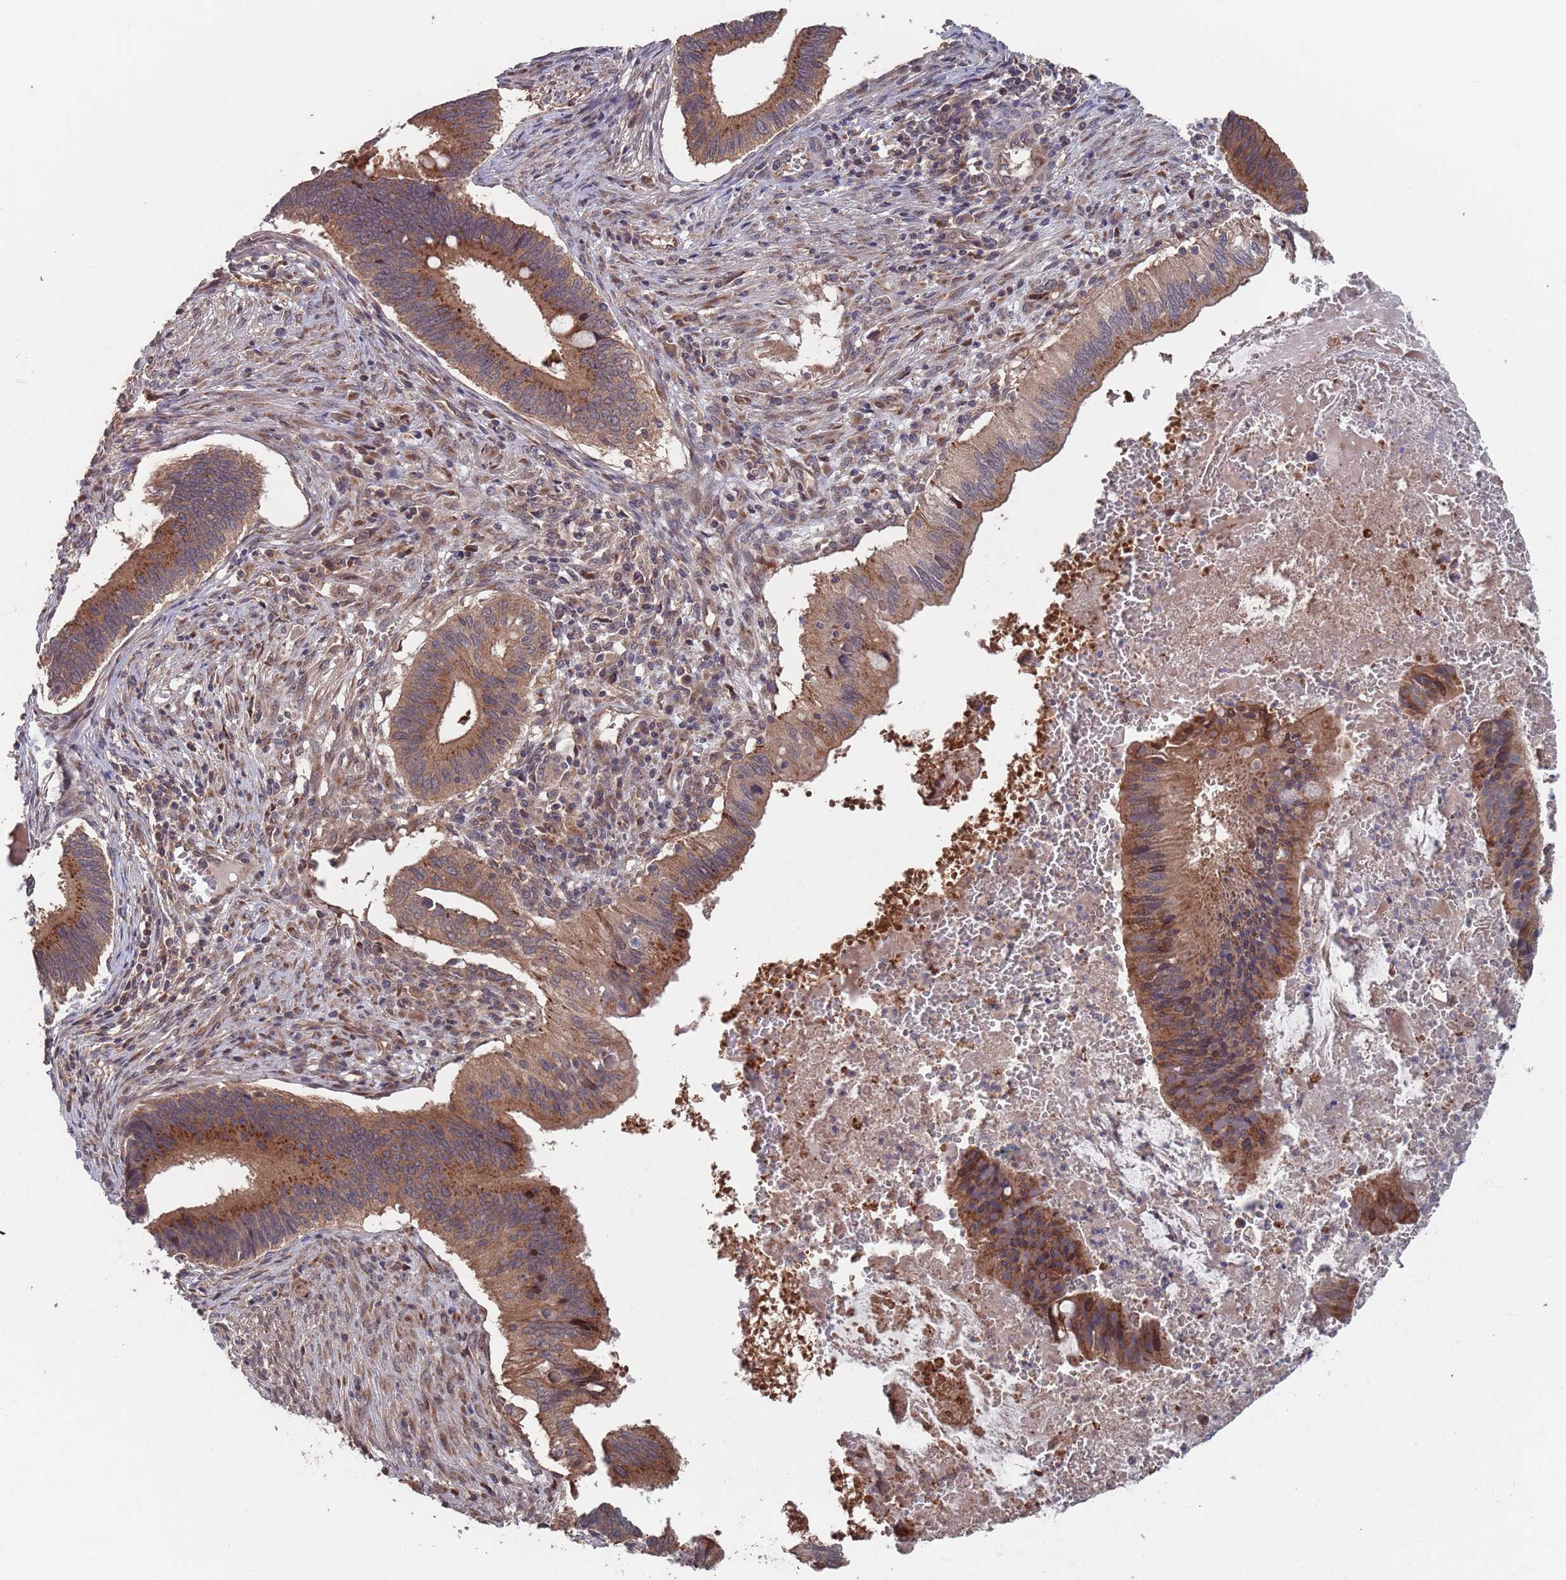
{"staining": {"intensity": "moderate", "quantity": ">75%", "location": "cytoplasmic/membranous"}, "tissue": "cervical cancer", "cell_type": "Tumor cells", "image_type": "cancer", "snomed": [{"axis": "morphology", "description": "Adenocarcinoma, NOS"}, {"axis": "topography", "description": "Cervix"}], "caption": "A brown stain shows moderate cytoplasmic/membranous expression of a protein in cervical adenocarcinoma tumor cells. (Stains: DAB in brown, nuclei in blue, Microscopy: brightfield microscopy at high magnification).", "gene": "UNC45A", "patient": {"sex": "female", "age": 42}}